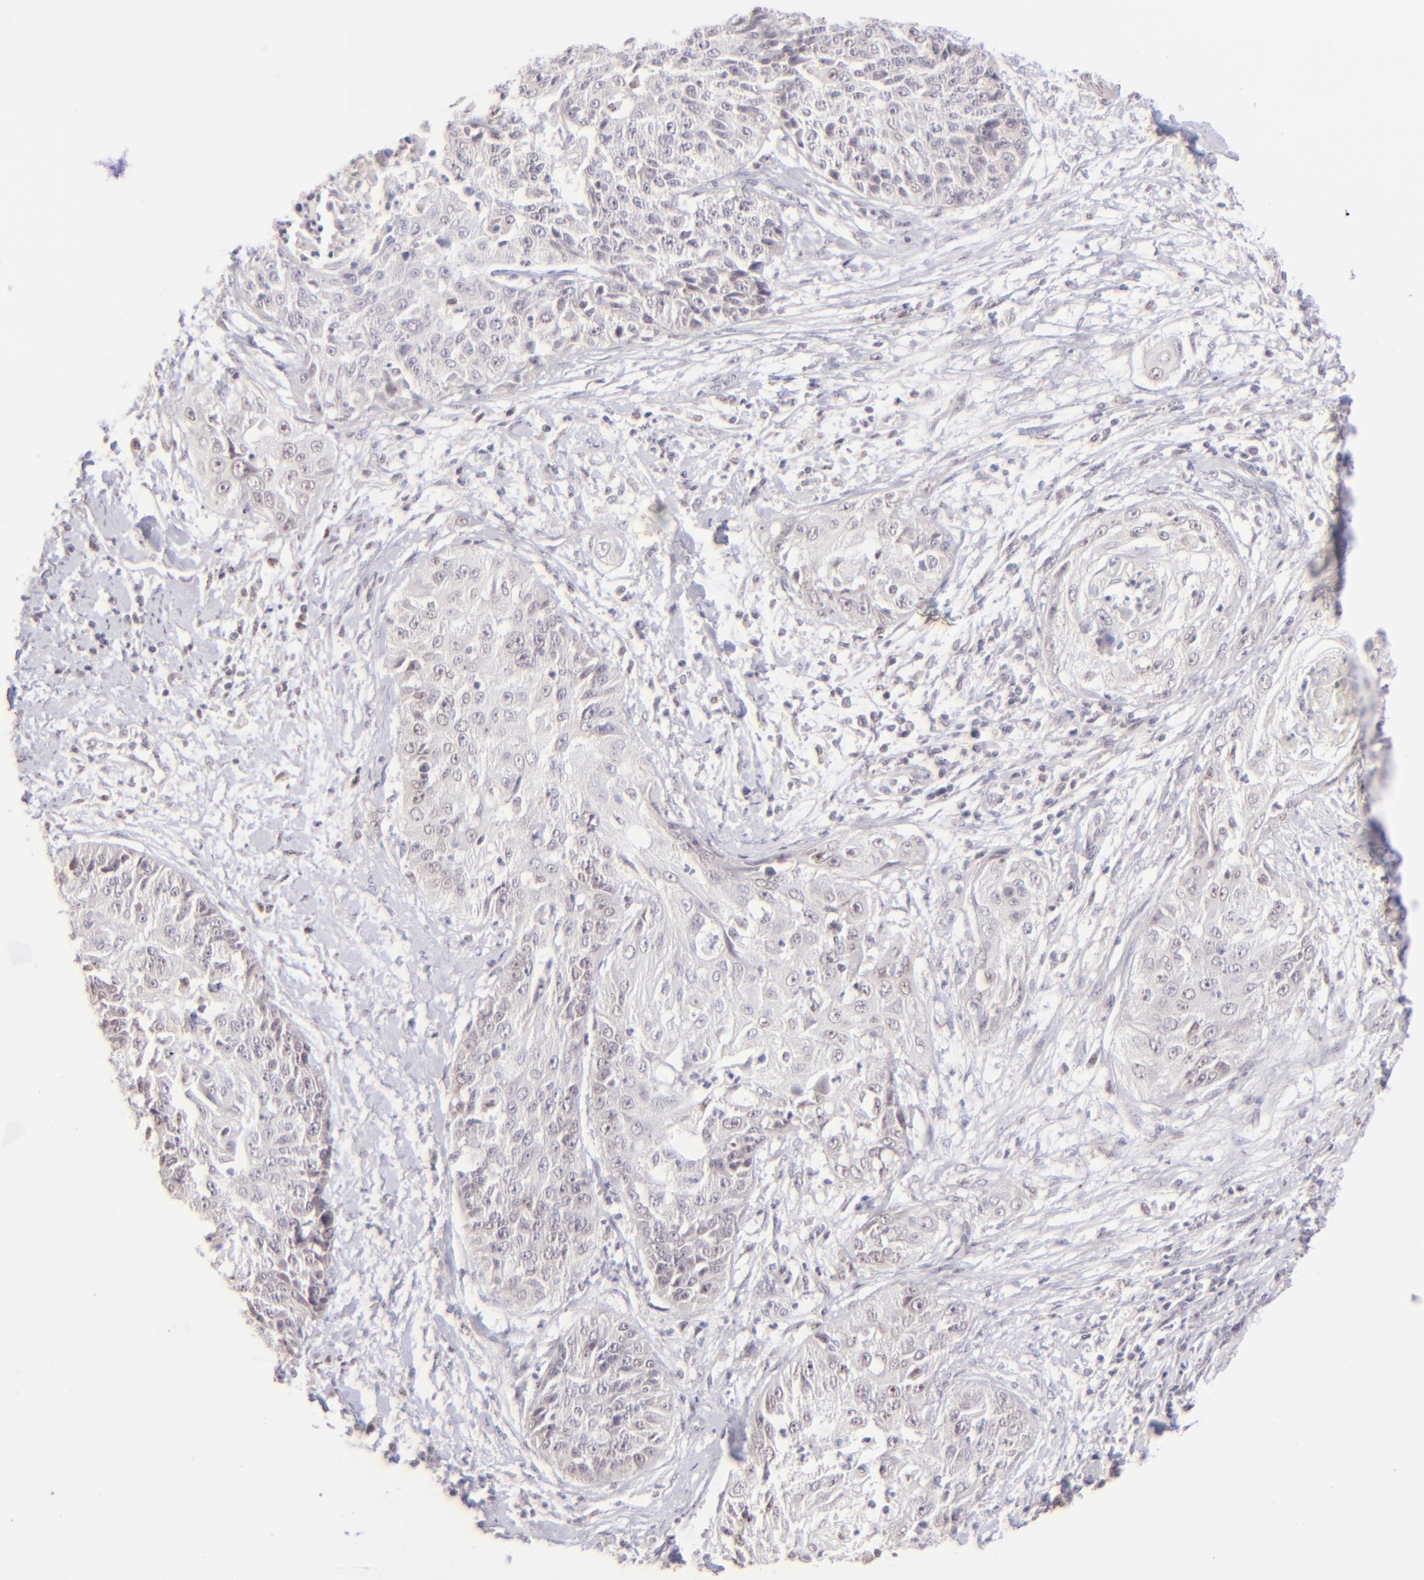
{"staining": {"intensity": "negative", "quantity": "none", "location": "none"}, "tissue": "cervical cancer", "cell_type": "Tumor cells", "image_type": "cancer", "snomed": [{"axis": "morphology", "description": "Squamous cell carcinoma, NOS"}, {"axis": "topography", "description": "Cervix"}], "caption": "Protein analysis of cervical cancer (squamous cell carcinoma) shows no significant positivity in tumor cells.", "gene": "MAGEA1", "patient": {"sex": "female", "age": 64}}